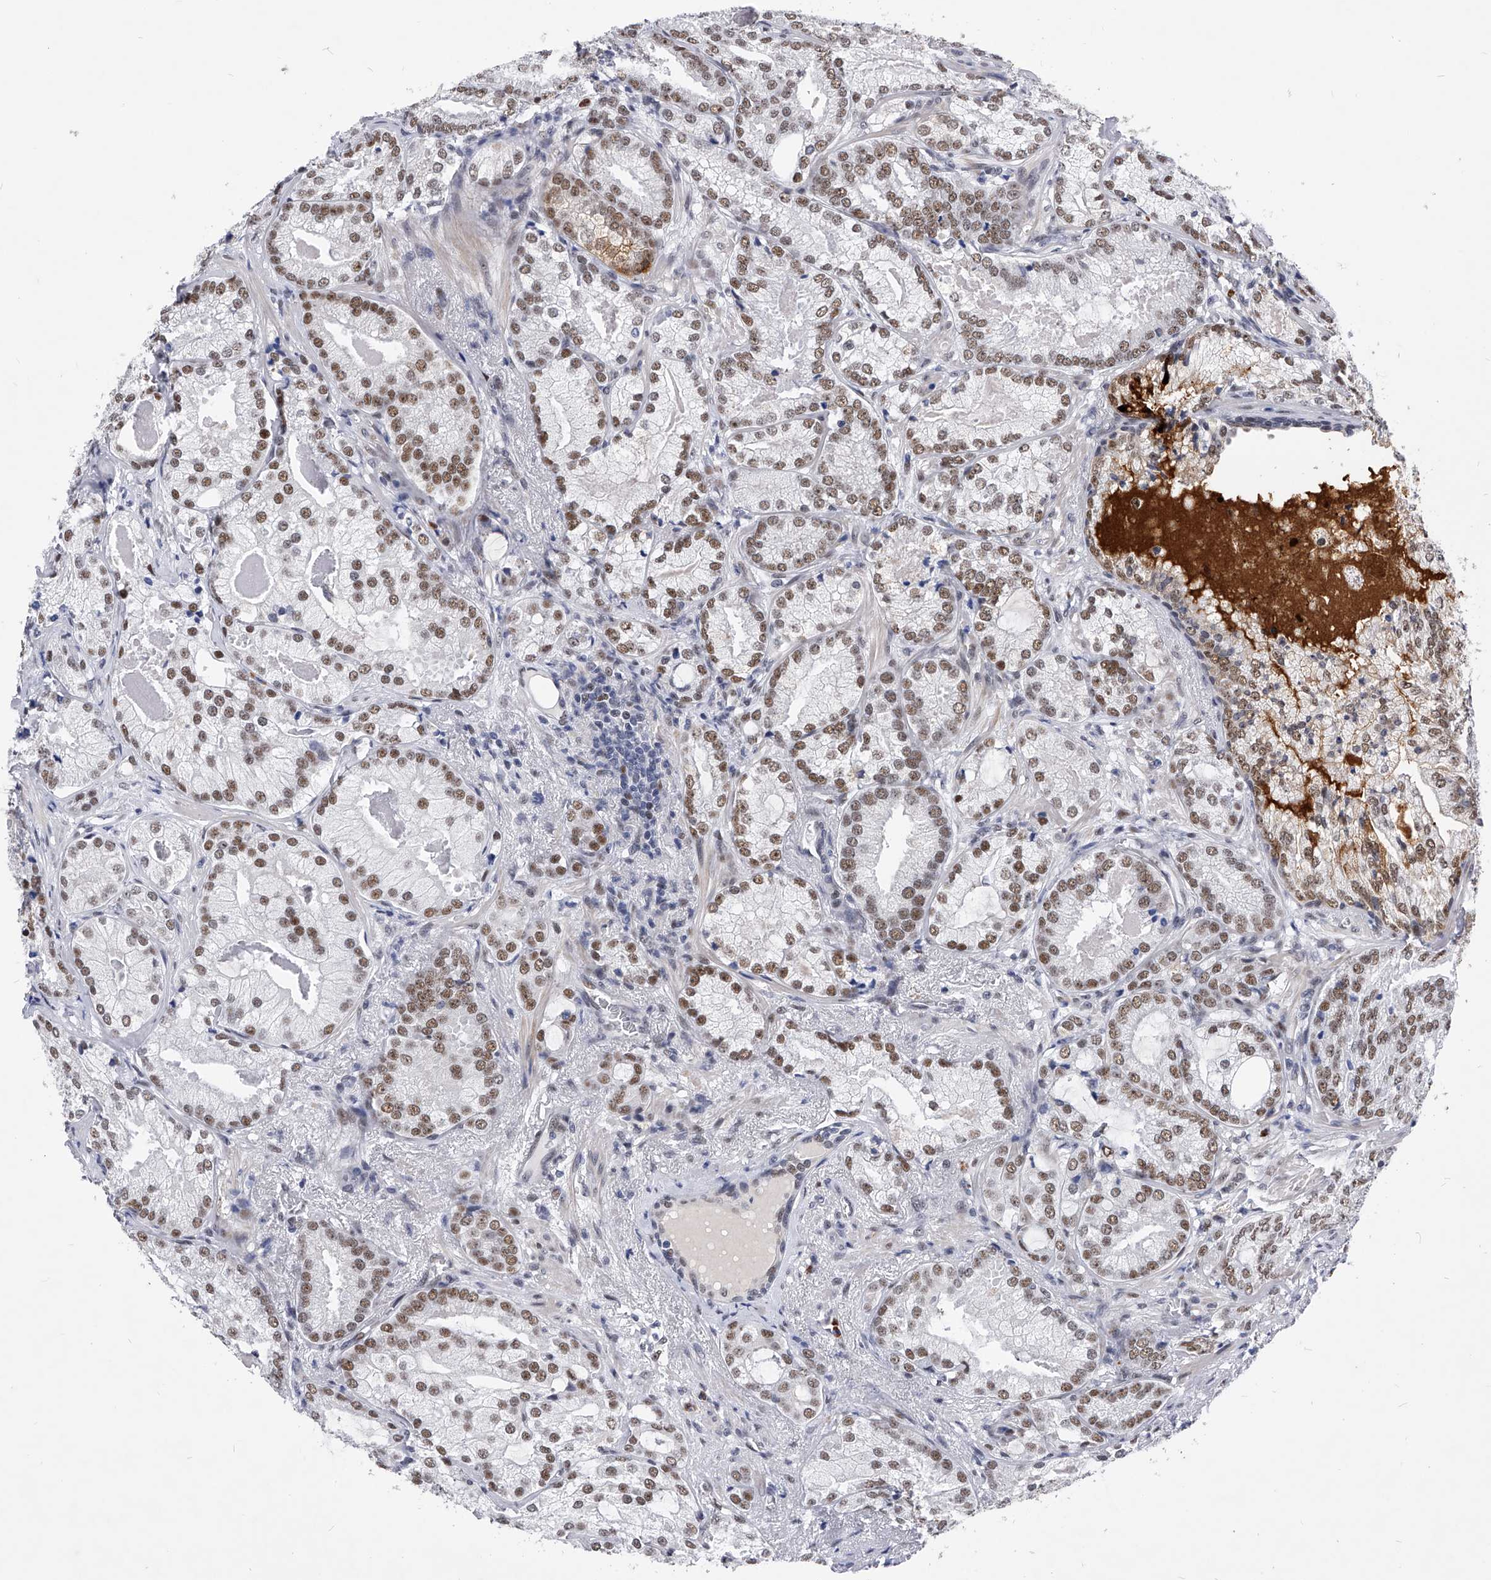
{"staining": {"intensity": "moderate", "quantity": ">75%", "location": "nuclear"}, "tissue": "prostate cancer", "cell_type": "Tumor cells", "image_type": "cancer", "snomed": [{"axis": "morphology", "description": "Normal morphology"}, {"axis": "morphology", "description": "Adenocarcinoma, Low grade"}, {"axis": "topography", "description": "Prostate"}], "caption": "Immunohistochemistry (IHC) (DAB (3,3'-diaminobenzidine)) staining of prostate low-grade adenocarcinoma shows moderate nuclear protein staining in about >75% of tumor cells.", "gene": "TESK2", "patient": {"sex": "male", "age": 72}}